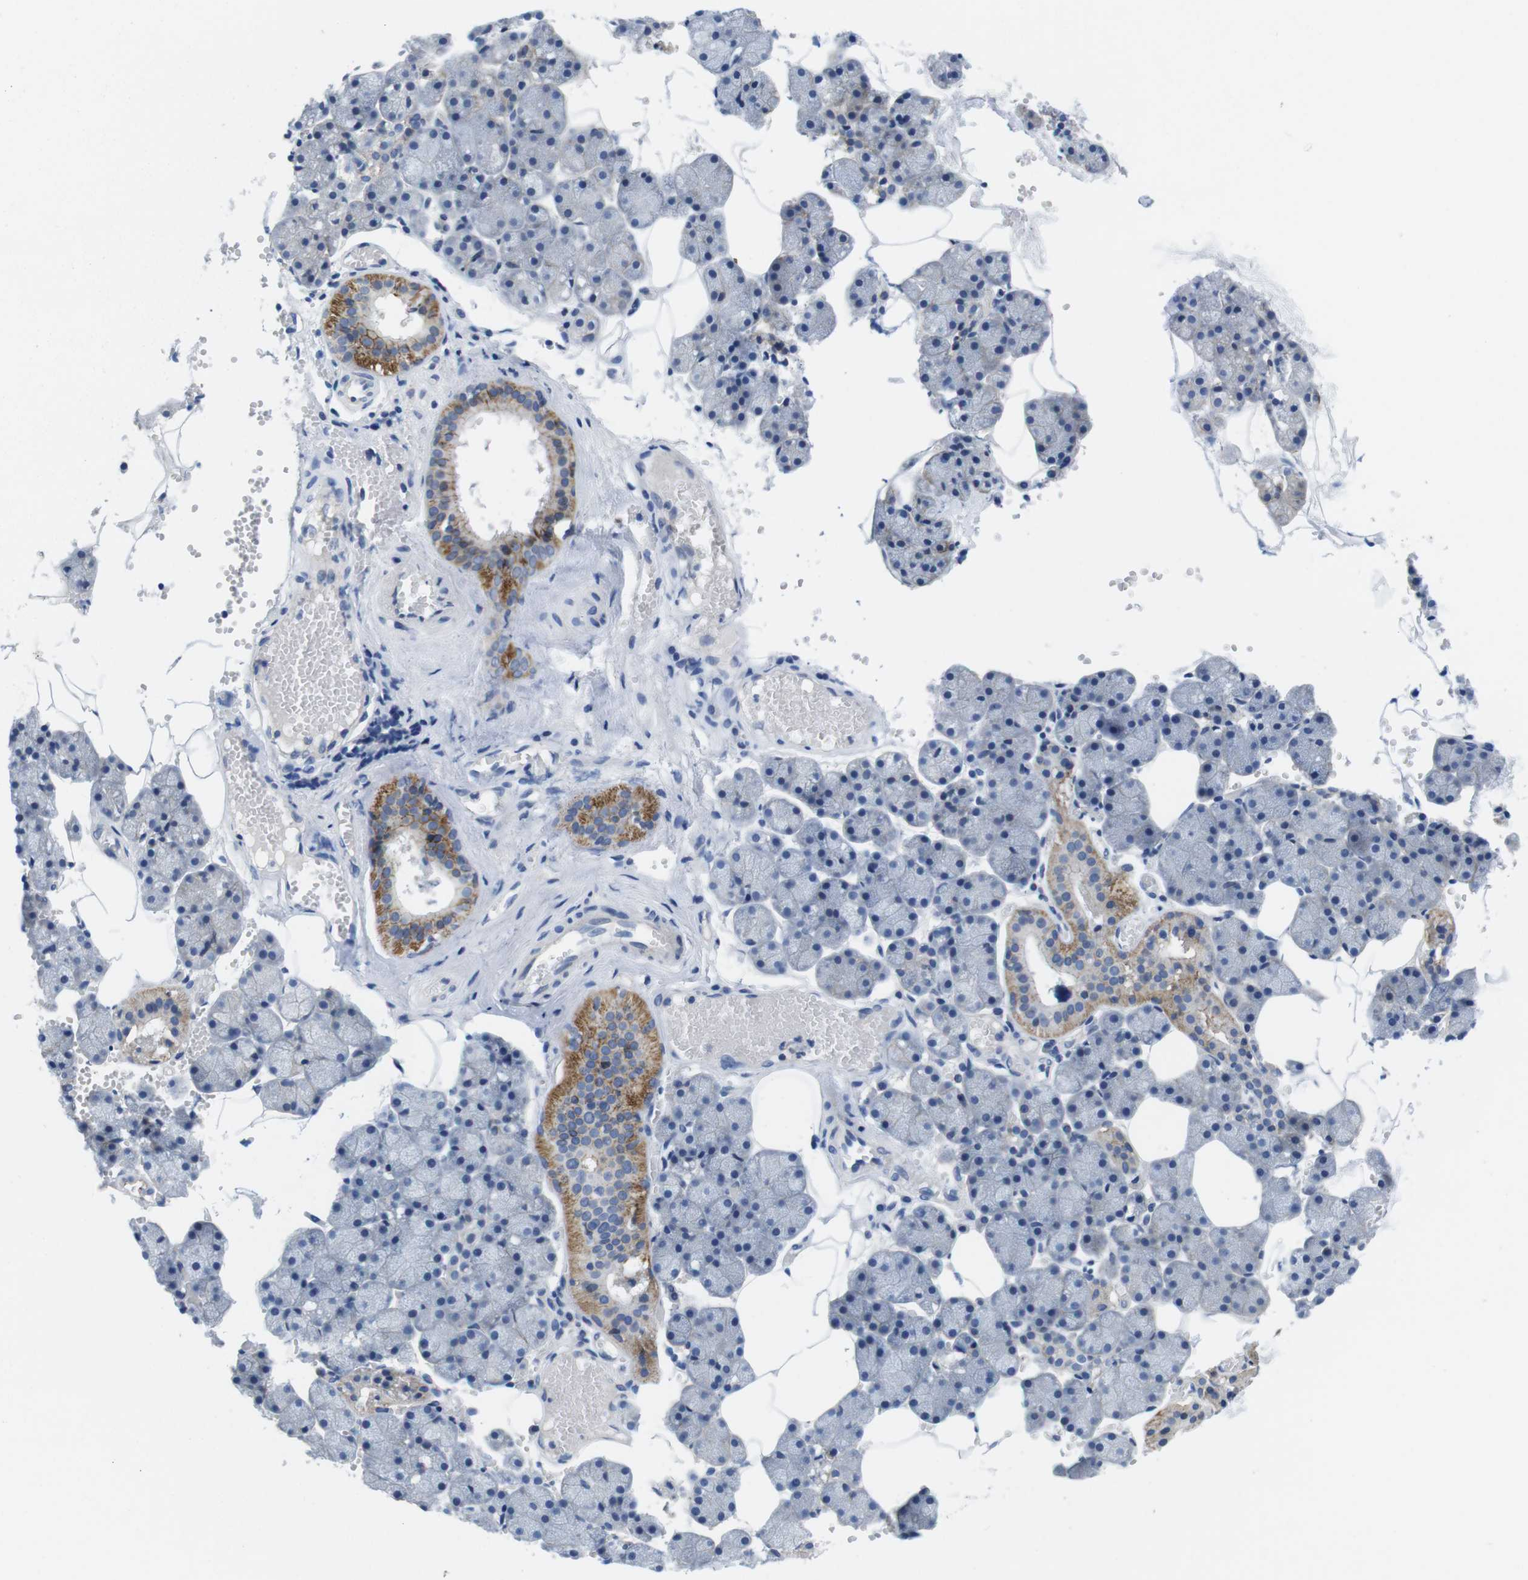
{"staining": {"intensity": "moderate", "quantity": "<25%", "location": "cytoplasmic/membranous"}, "tissue": "salivary gland", "cell_type": "Glandular cells", "image_type": "normal", "snomed": [{"axis": "morphology", "description": "Normal tissue, NOS"}, {"axis": "topography", "description": "Salivary gland"}], "caption": "Immunohistochemistry (DAB (3,3'-diaminobenzidine)) staining of unremarkable salivary gland shows moderate cytoplasmic/membranous protein positivity in approximately <25% of glandular cells.", "gene": "SCRIB", "patient": {"sex": "male", "age": 62}}